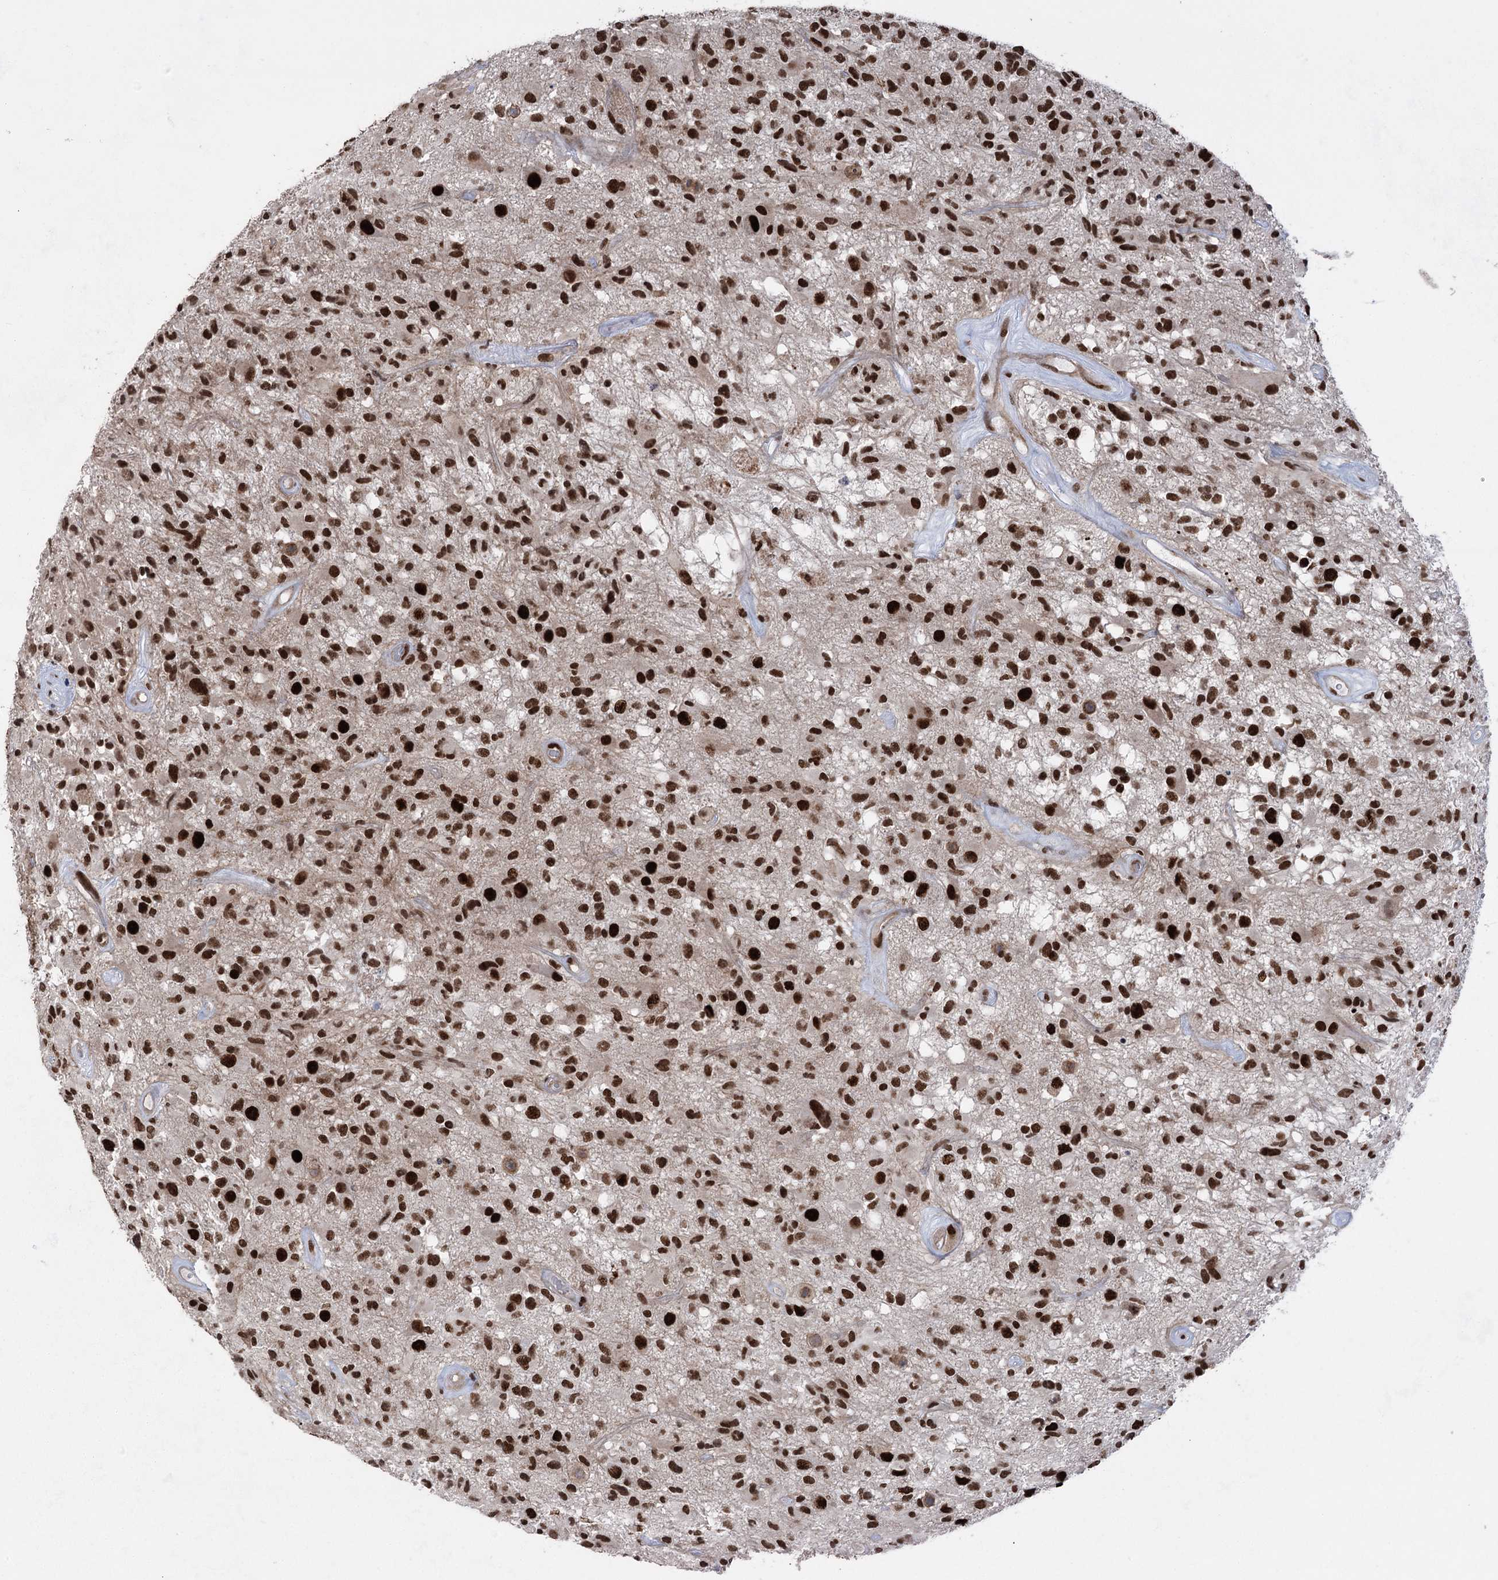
{"staining": {"intensity": "strong", "quantity": ">75%", "location": "nuclear"}, "tissue": "glioma", "cell_type": "Tumor cells", "image_type": "cancer", "snomed": [{"axis": "morphology", "description": "Glioma, malignant, High grade"}, {"axis": "morphology", "description": "Glioblastoma, NOS"}, {"axis": "topography", "description": "Brain"}], "caption": "This is an image of immunohistochemistry (IHC) staining of glioblastoma, which shows strong positivity in the nuclear of tumor cells.", "gene": "ZCCHC8", "patient": {"sex": "male", "age": 60}}